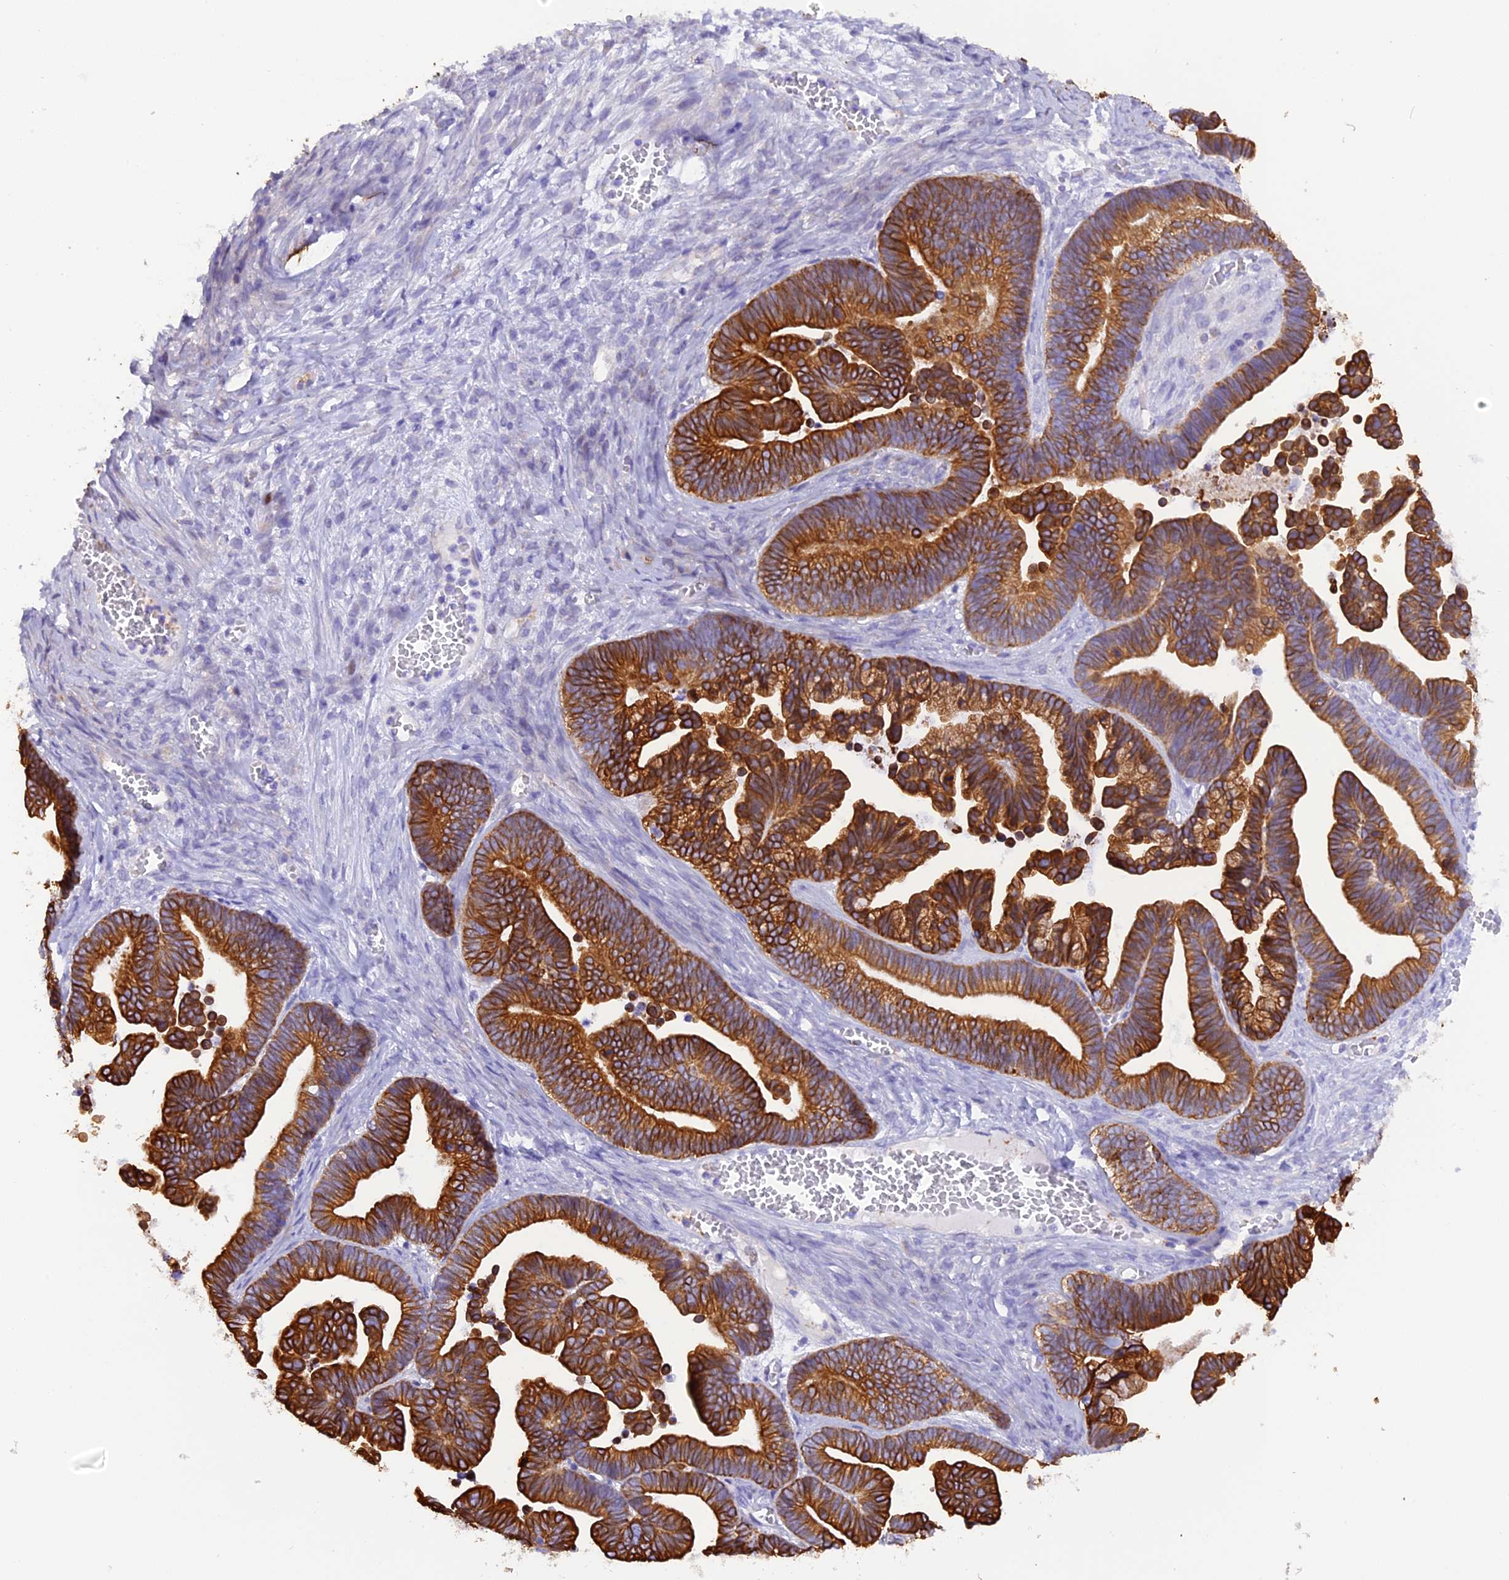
{"staining": {"intensity": "strong", "quantity": ">75%", "location": "cytoplasmic/membranous"}, "tissue": "ovarian cancer", "cell_type": "Tumor cells", "image_type": "cancer", "snomed": [{"axis": "morphology", "description": "Cystadenocarcinoma, serous, NOS"}, {"axis": "topography", "description": "Ovary"}], "caption": "Immunohistochemistry staining of ovarian cancer, which displays high levels of strong cytoplasmic/membranous staining in approximately >75% of tumor cells indicating strong cytoplasmic/membranous protein expression. The staining was performed using DAB (3,3'-diaminobenzidine) (brown) for protein detection and nuclei were counterstained in hematoxylin (blue).", "gene": "PKIA", "patient": {"sex": "female", "age": 56}}